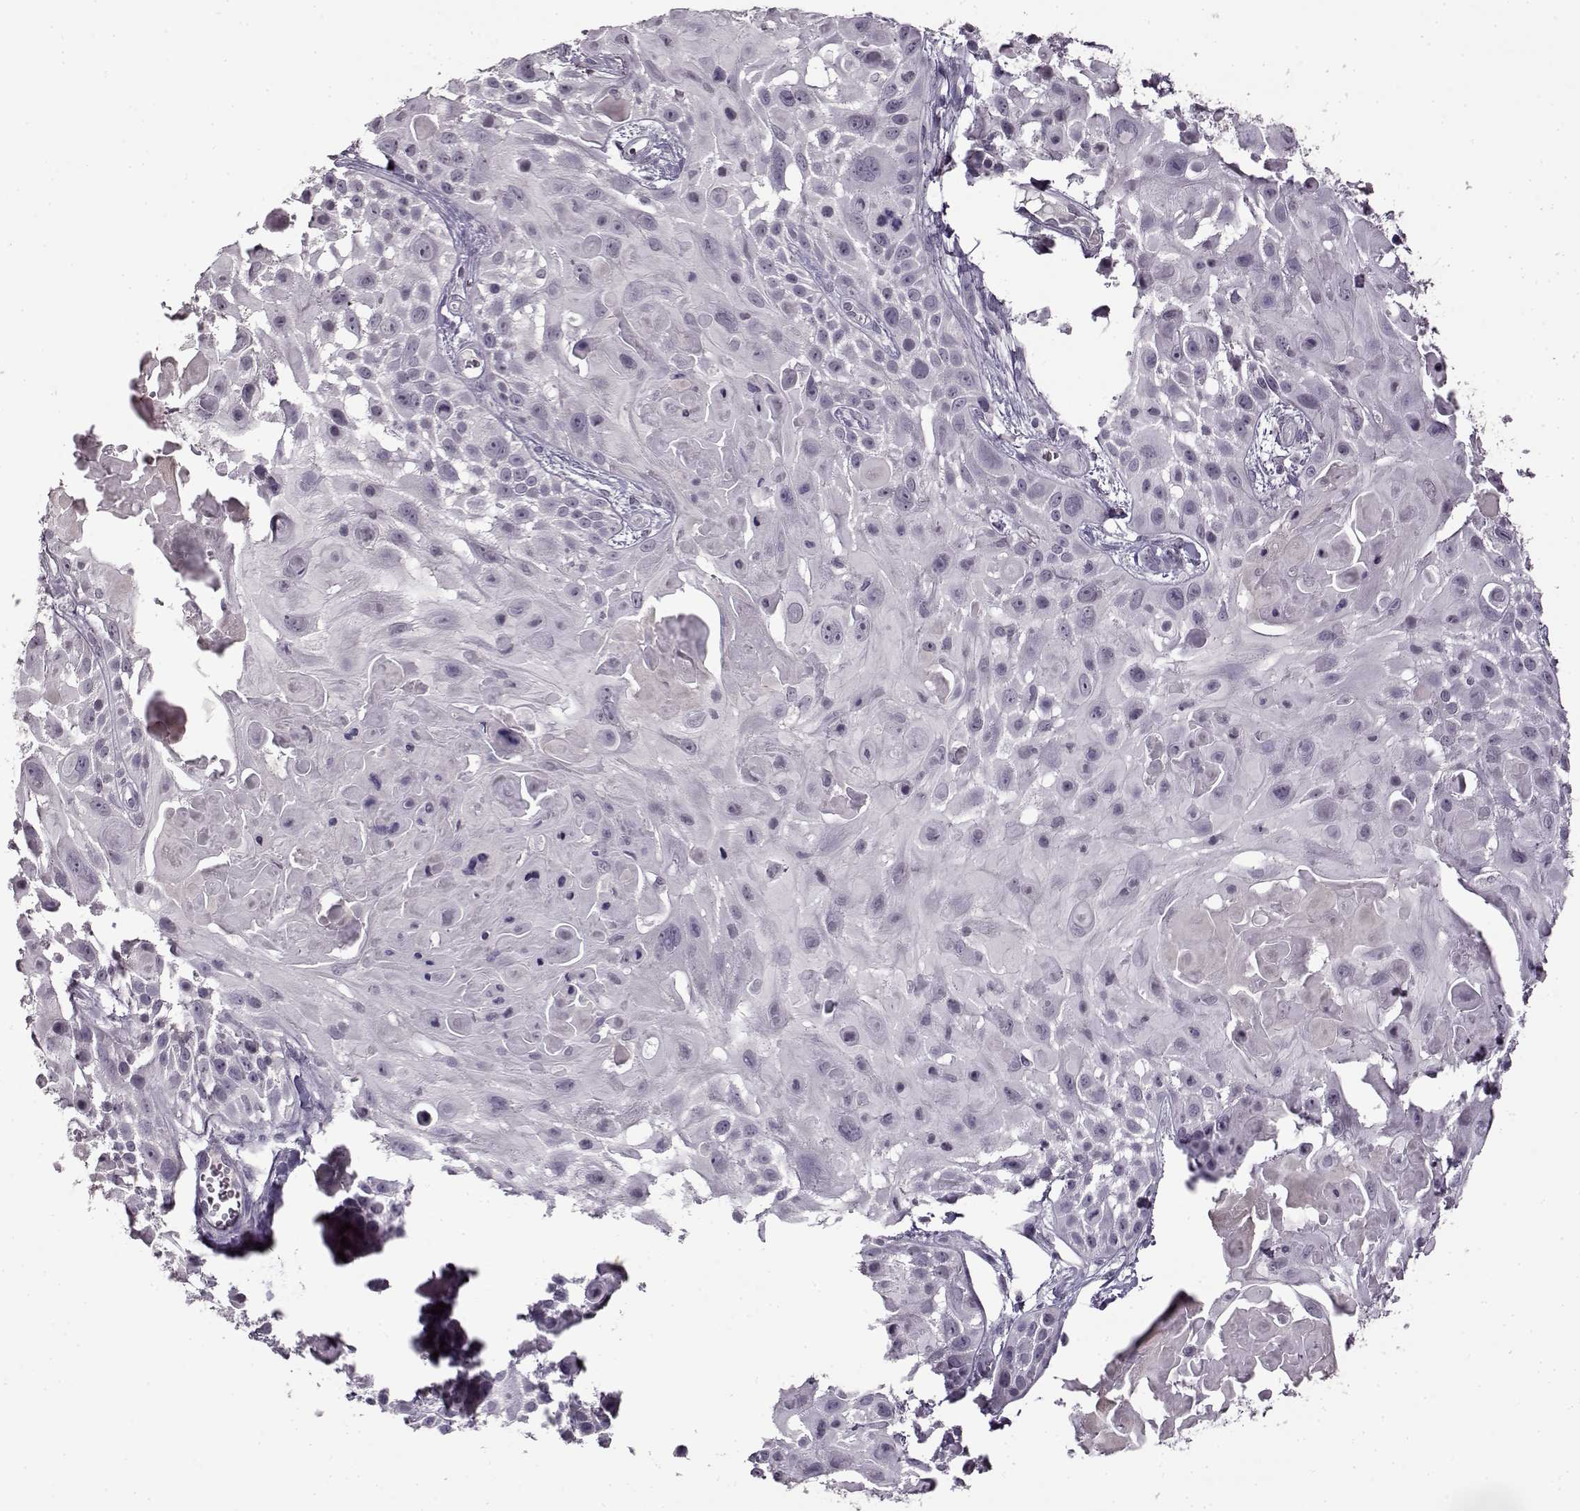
{"staining": {"intensity": "negative", "quantity": "none", "location": "none"}, "tissue": "skin cancer", "cell_type": "Tumor cells", "image_type": "cancer", "snomed": [{"axis": "morphology", "description": "Squamous cell carcinoma, NOS"}, {"axis": "topography", "description": "Skin"}, {"axis": "topography", "description": "Anal"}], "caption": "Photomicrograph shows no protein staining in tumor cells of skin cancer tissue.", "gene": "FSHB", "patient": {"sex": "female", "age": 75}}